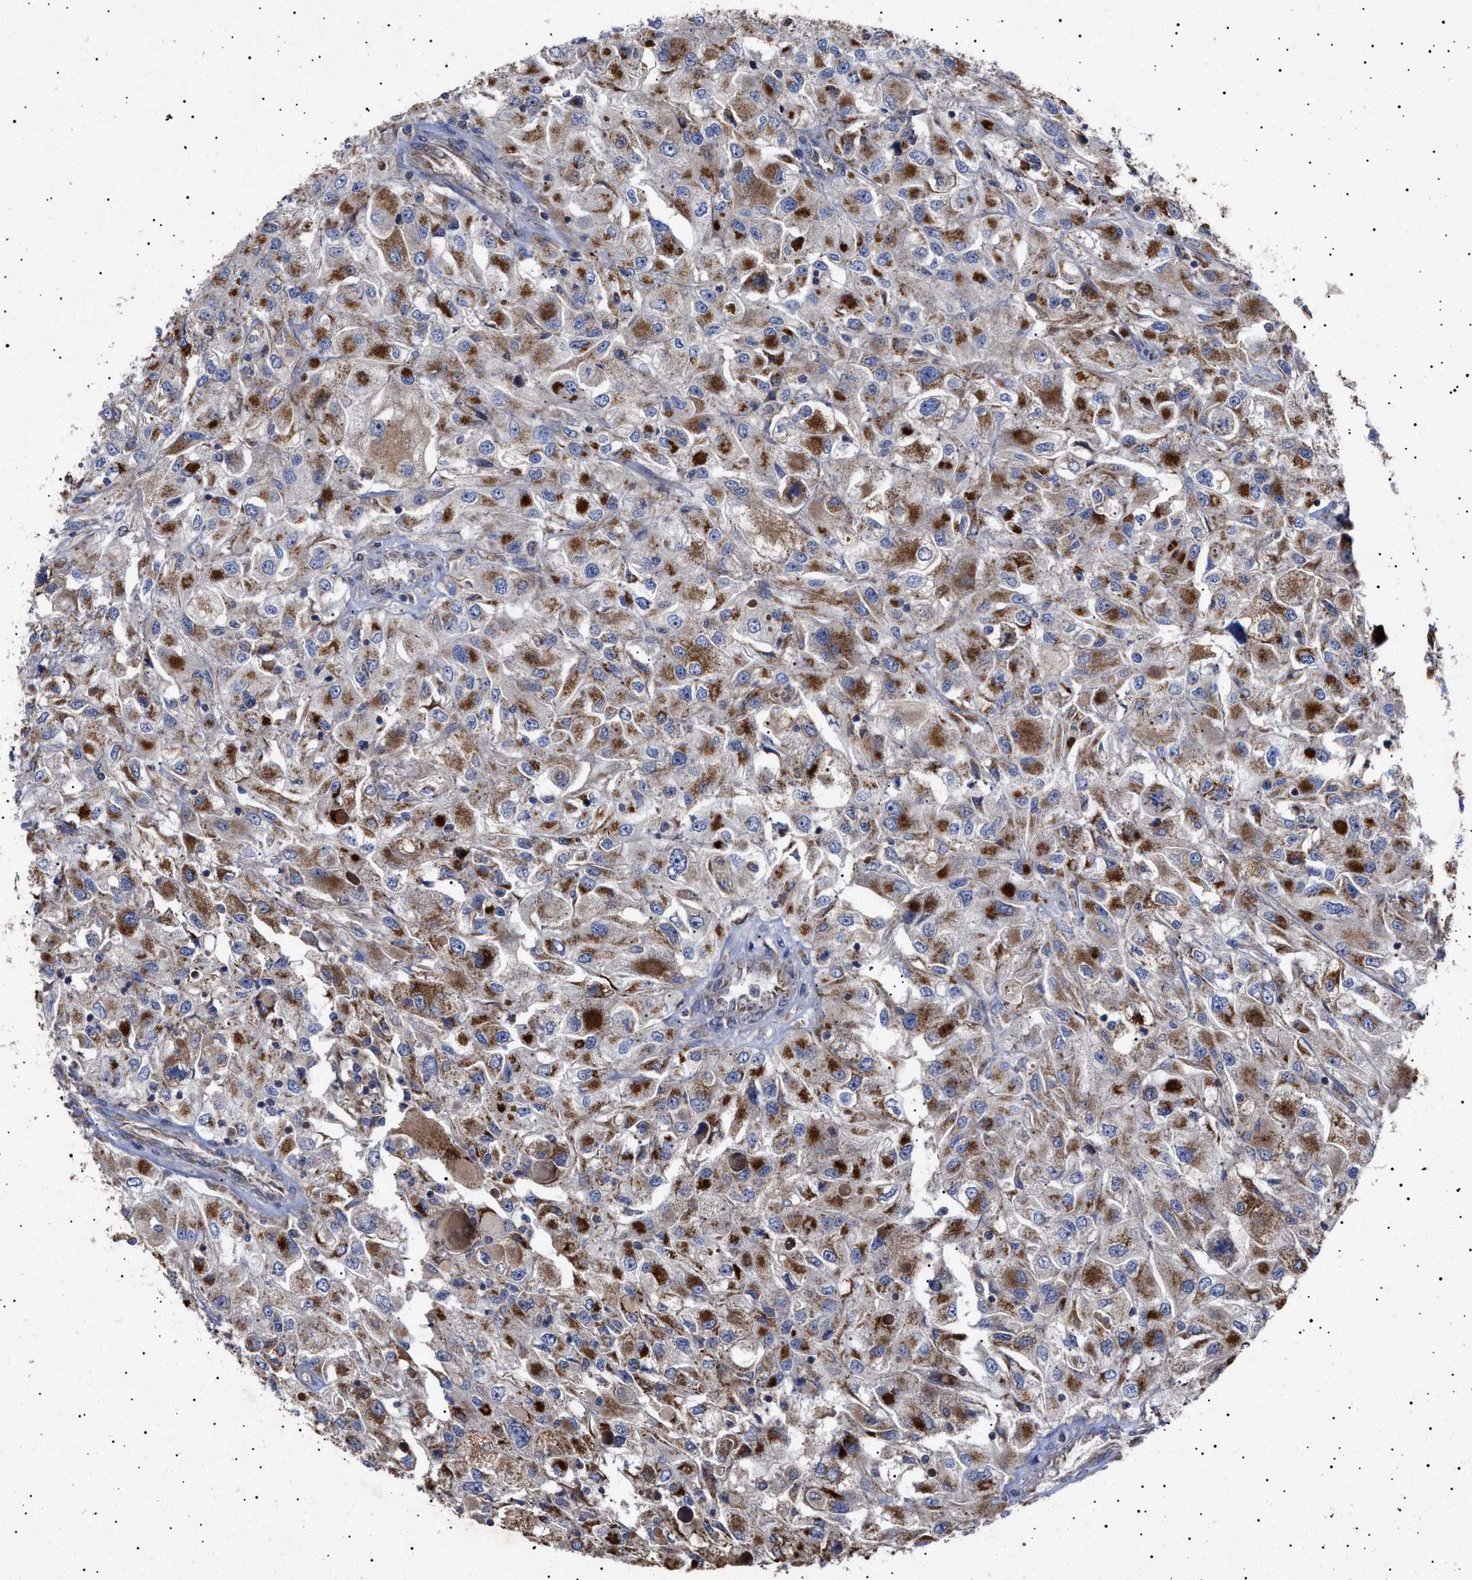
{"staining": {"intensity": "strong", "quantity": ">75%", "location": "cytoplasmic/membranous"}, "tissue": "renal cancer", "cell_type": "Tumor cells", "image_type": "cancer", "snomed": [{"axis": "morphology", "description": "Adenocarcinoma, NOS"}, {"axis": "topography", "description": "Kidney"}], "caption": "Renal cancer (adenocarcinoma) stained with a protein marker reveals strong staining in tumor cells.", "gene": "MRPL10", "patient": {"sex": "female", "age": 52}}